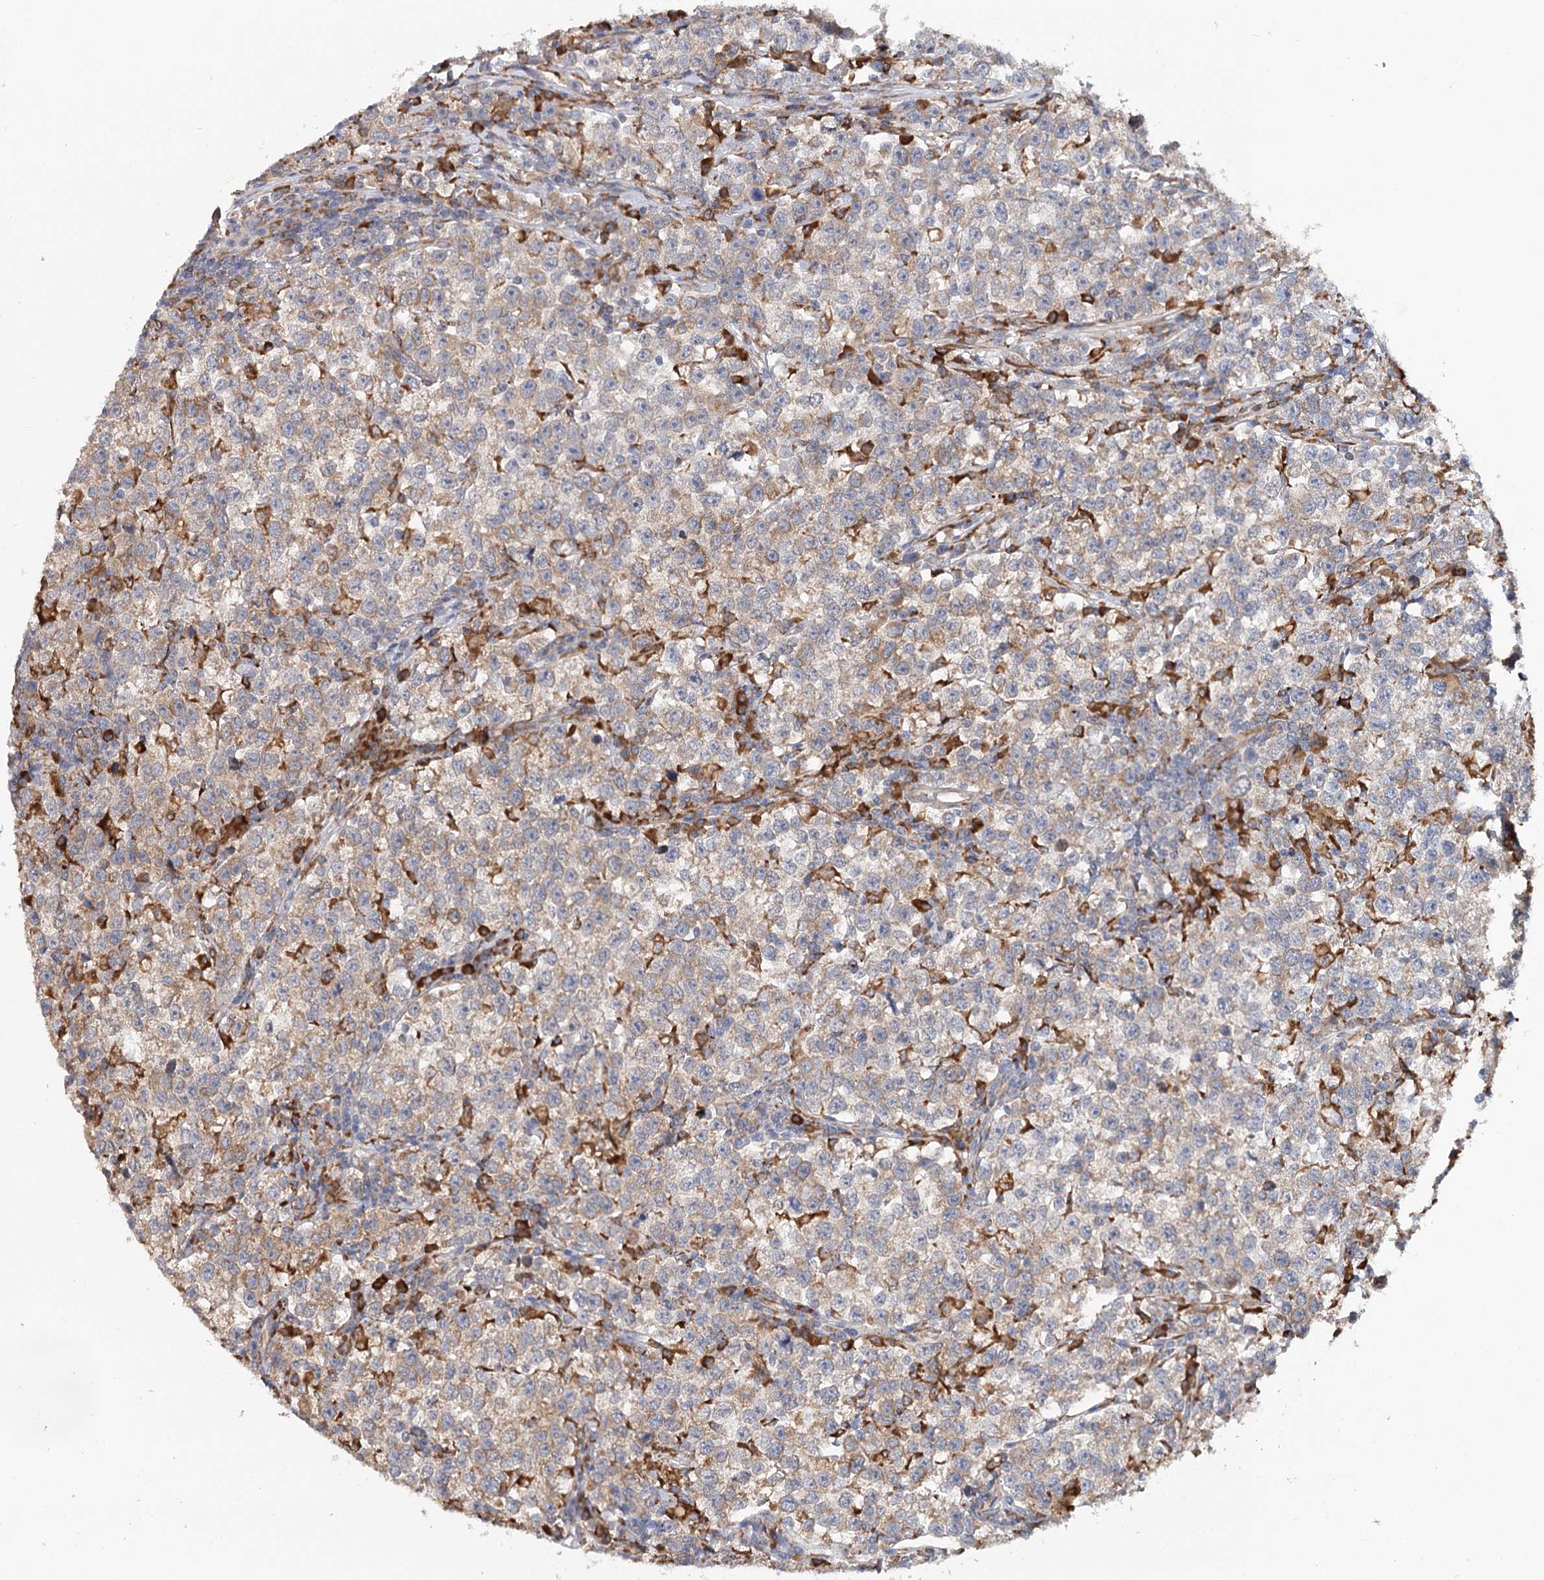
{"staining": {"intensity": "weak", "quantity": "<25%", "location": "cytoplasmic/membranous"}, "tissue": "testis cancer", "cell_type": "Tumor cells", "image_type": "cancer", "snomed": [{"axis": "morphology", "description": "Normal tissue, NOS"}, {"axis": "morphology", "description": "Seminoma, NOS"}, {"axis": "topography", "description": "Testis"}], "caption": "This is an IHC image of human seminoma (testis). There is no expression in tumor cells.", "gene": "VEGFA", "patient": {"sex": "male", "age": 43}}